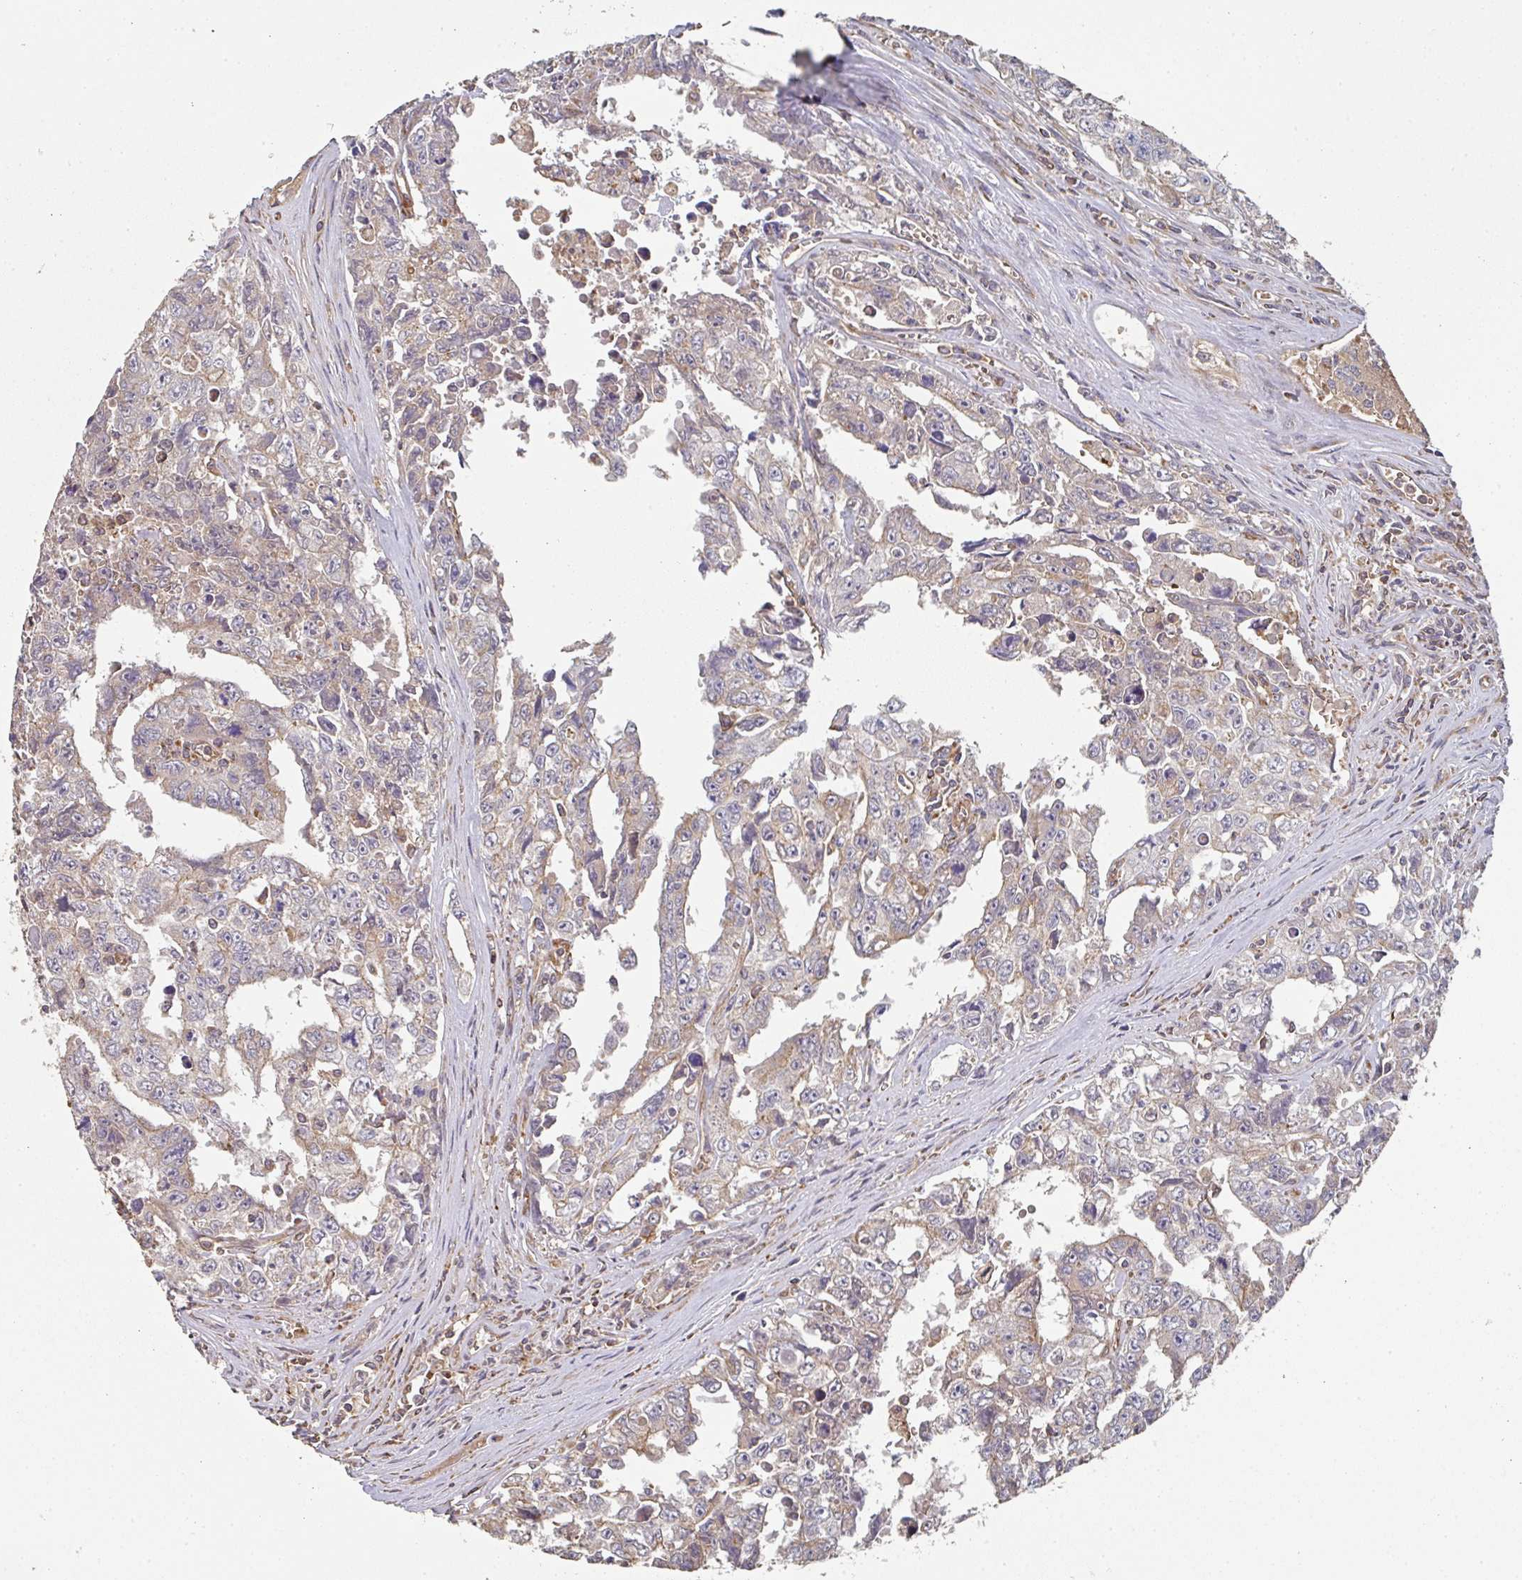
{"staining": {"intensity": "moderate", "quantity": "25%-75%", "location": "cytoplasmic/membranous"}, "tissue": "testis cancer", "cell_type": "Tumor cells", "image_type": "cancer", "snomed": [{"axis": "morphology", "description": "Carcinoma, Embryonal, NOS"}, {"axis": "topography", "description": "Testis"}], "caption": "Human testis cancer (embryonal carcinoma) stained with a protein marker shows moderate staining in tumor cells.", "gene": "POLG", "patient": {"sex": "male", "age": 24}}